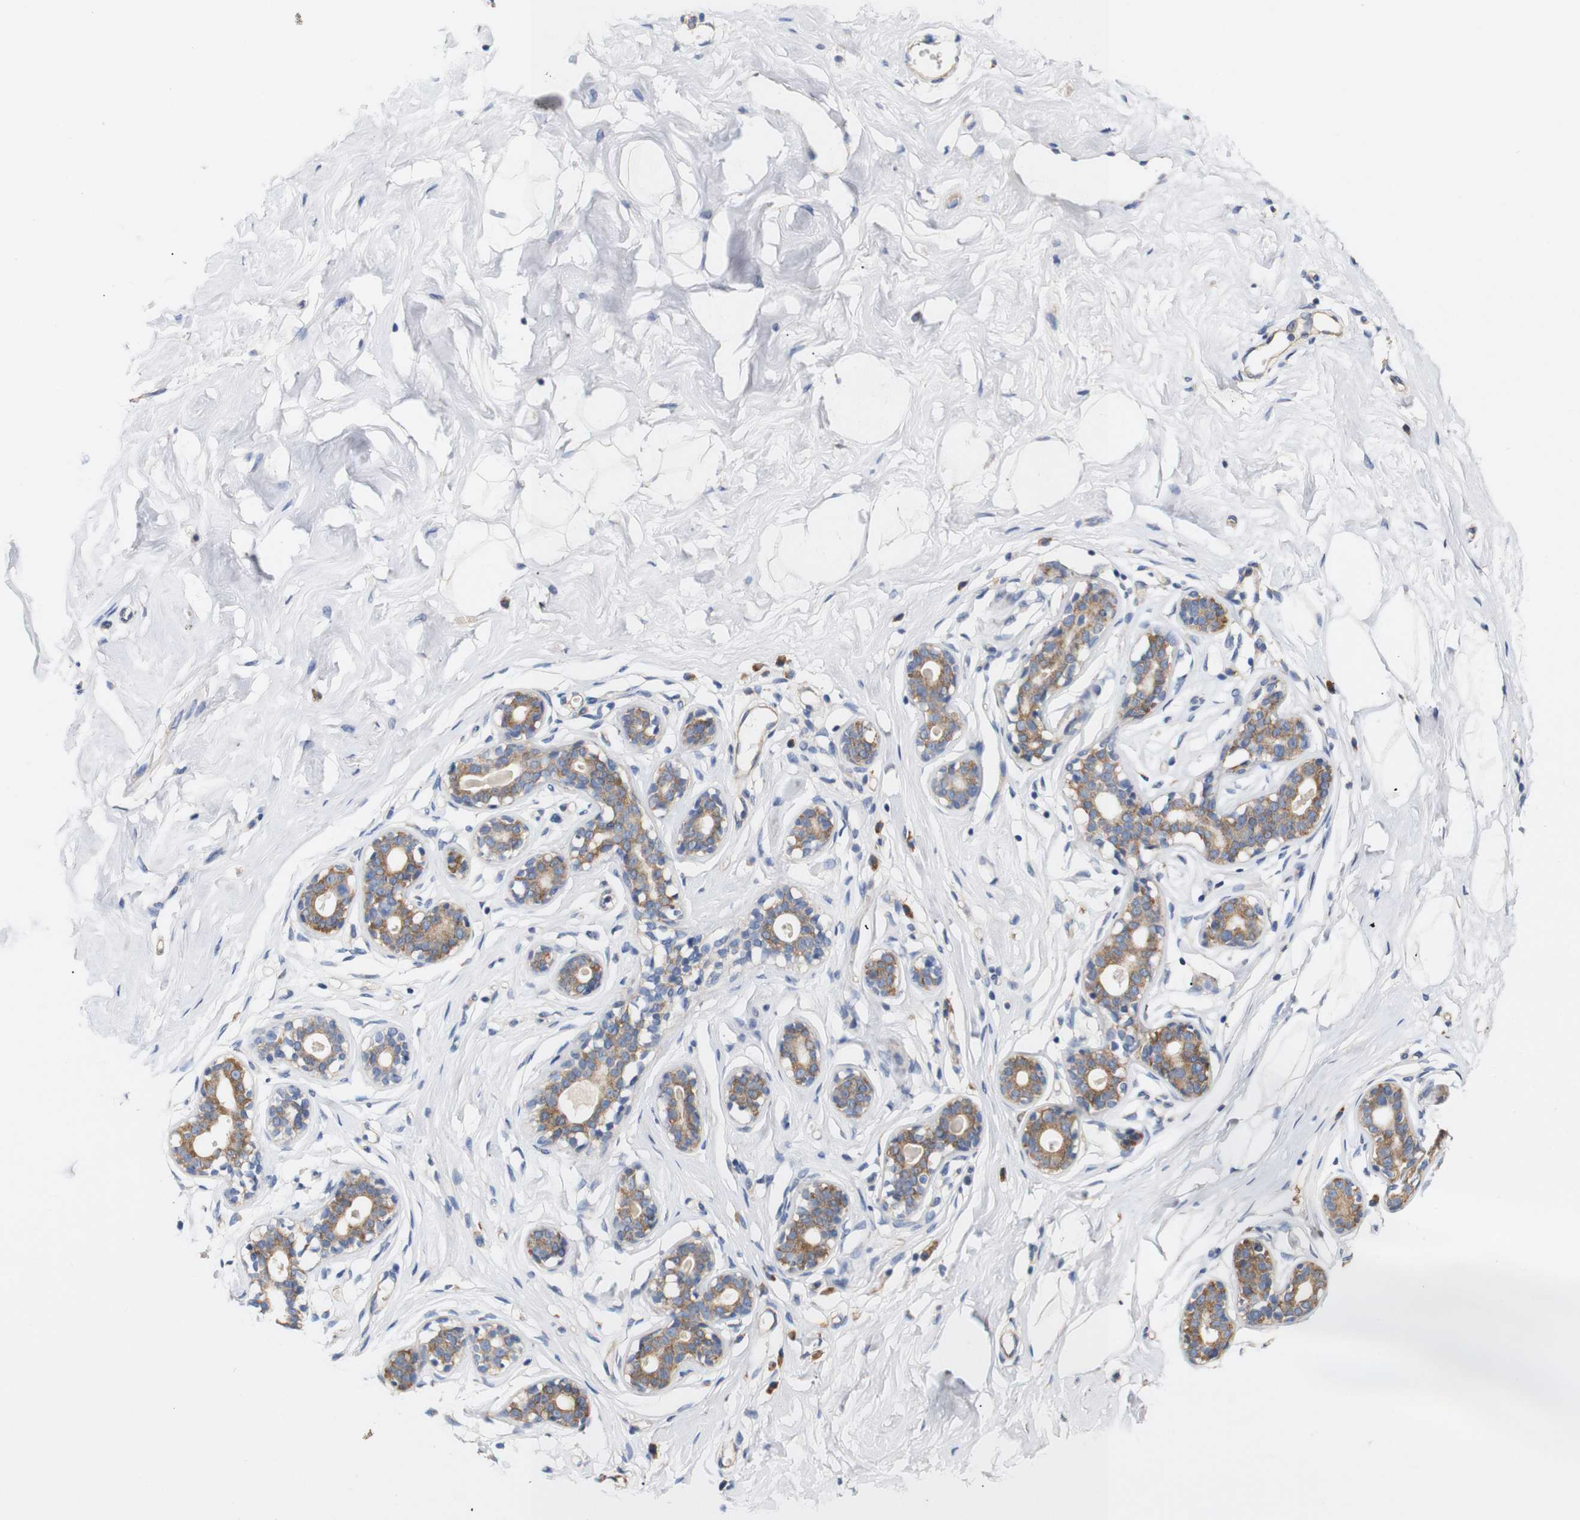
{"staining": {"intensity": "negative", "quantity": "none", "location": "none"}, "tissue": "breast", "cell_type": "Adipocytes", "image_type": "normal", "snomed": [{"axis": "morphology", "description": "Normal tissue, NOS"}, {"axis": "topography", "description": "Breast"}], "caption": "Immunohistochemistry micrograph of normal breast: human breast stained with DAB exhibits no significant protein positivity in adipocytes. (Brightfield microscopy of DAB (3,3'-diaminobenzidine) IHC at high magnification).", "gene": "TRIM5", "patient": {"sex": "female", "age": 23}}